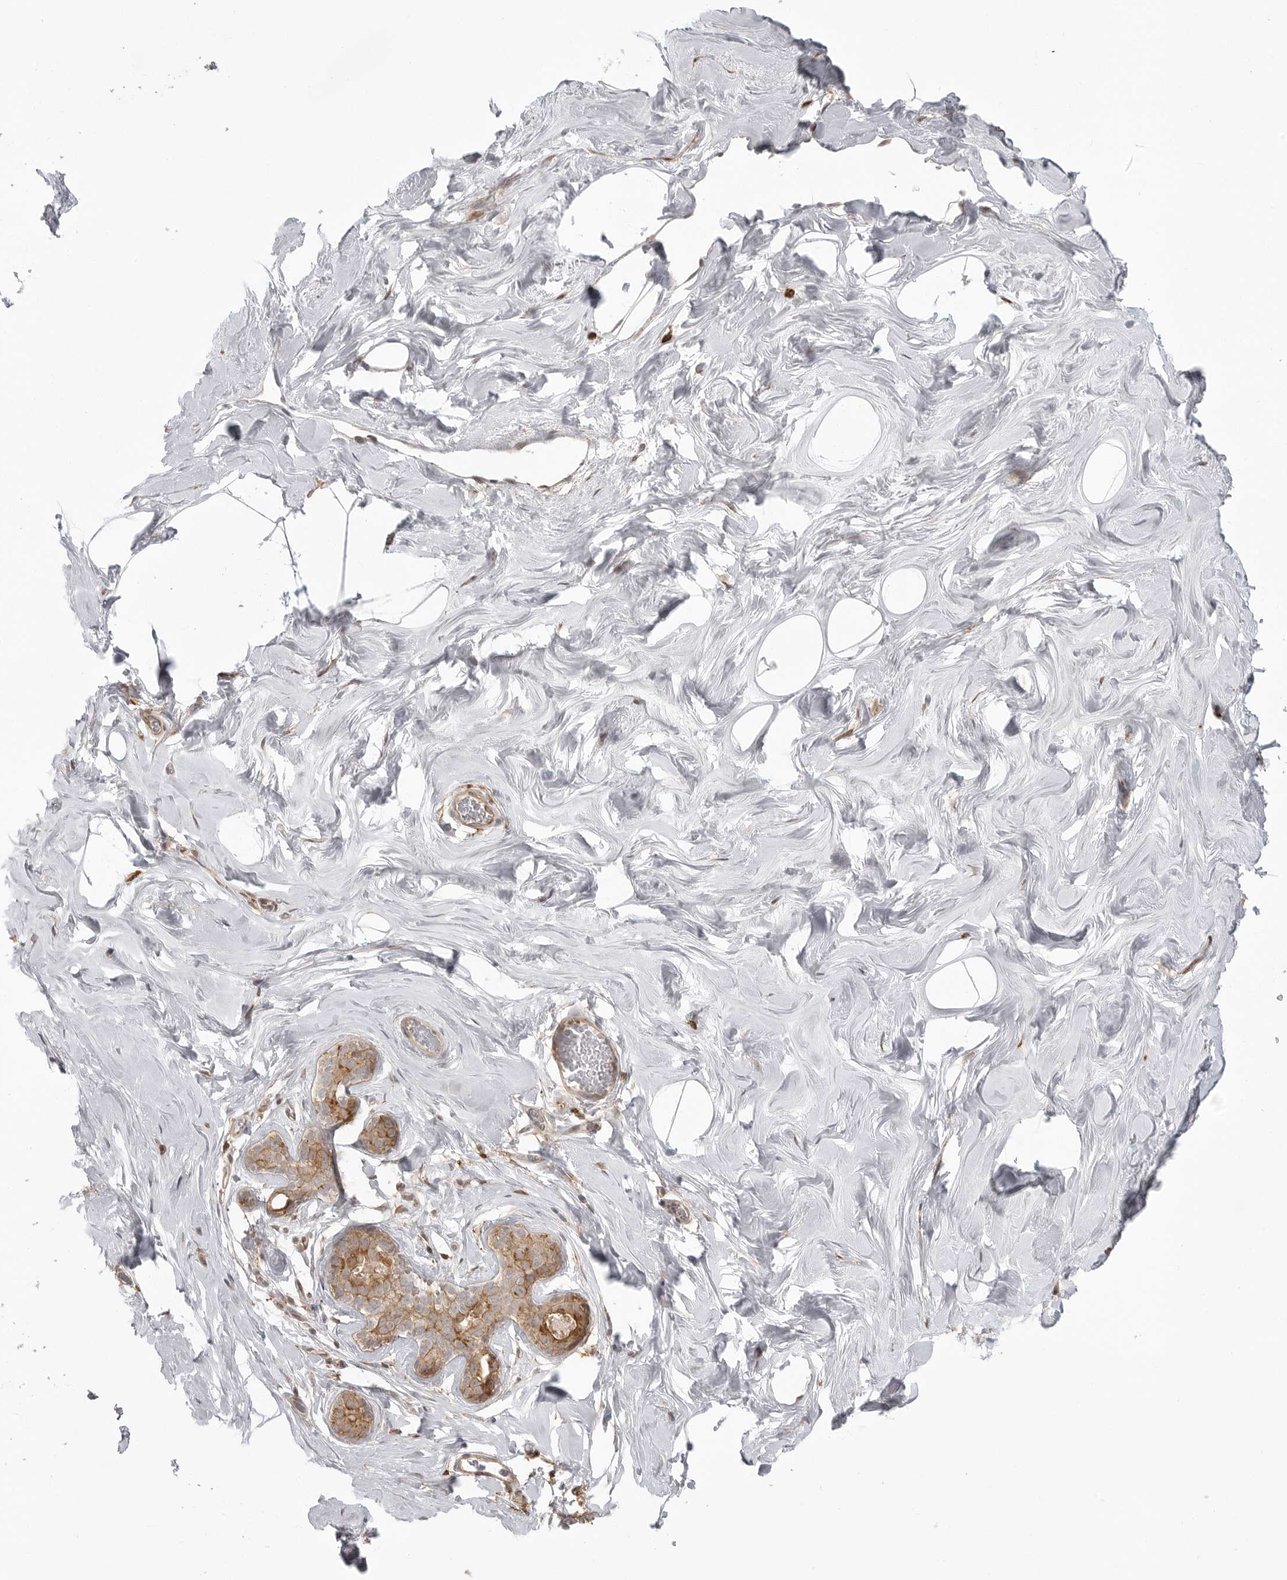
{"staining": {"intensity": "negative", "quantity": "none", "location": "none"}, "tissue": "adipose tissue", "cell_type": "Adipocytes", "image_type": "normal", "snomed": [{"axis": "morphology", "description": "Normal tissue, NOS"}, {"axis": "morphology", "description": "Fibrosis, NOS"}, {"axis": "topography", "description": "Breast"}, {"axis": "topography", "description": "Adipose tissue"}], "caption": "A micrograph of human adipose tissue is negative for staining in adipocytes. The staining was performed using DAB (3,3'-diaminobenzidine) to visualize the protein expression in brown, while the nuclei were stained in blue with hematoxylin (Magnification: 20x).", "gene": "FAT3", "patient": {"sex": "female", "age": 39}}